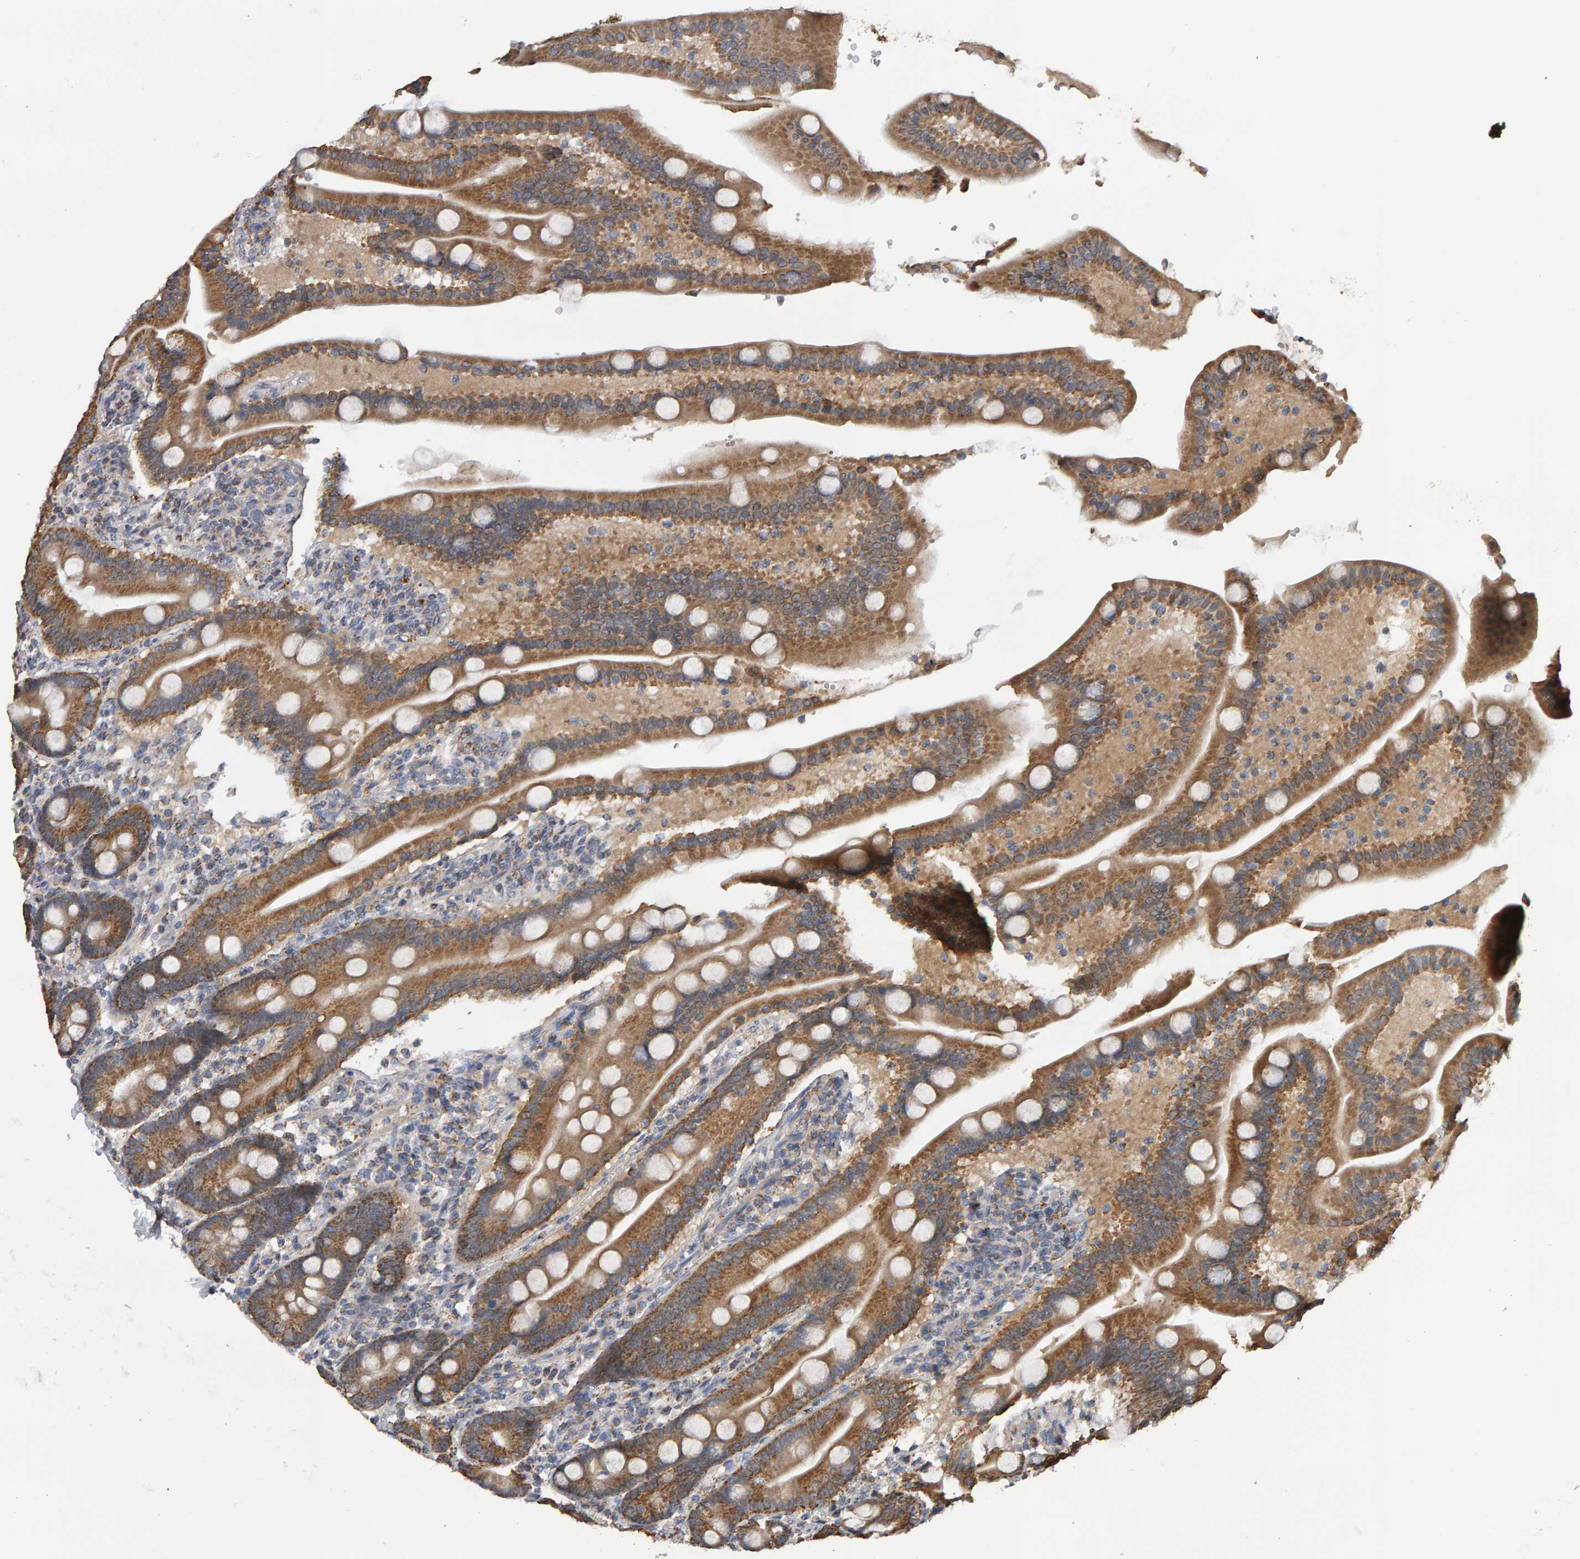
{"staining": {"intensity": "moderate", "quantity": ">75%", "location": "cytoplasmic/membranous"}, "tissue": "duodenum", "cell_type": "Glandular cells", "image_type": "normal", "snomed": [{"axis": "morphology", "description": "Normal tissue, NOS"}, {"axis": "topography", "description": "Duodenum"}], "caption": "An immunohistochemistry photomicrograph of normal tissue is shown. Protein staining in brown shows moderate cytoplasmic/membranous positivity in duodenum within glandular cells.", "gene": "TOM1L1", "patient": {"sex": "male", "age": 54}}